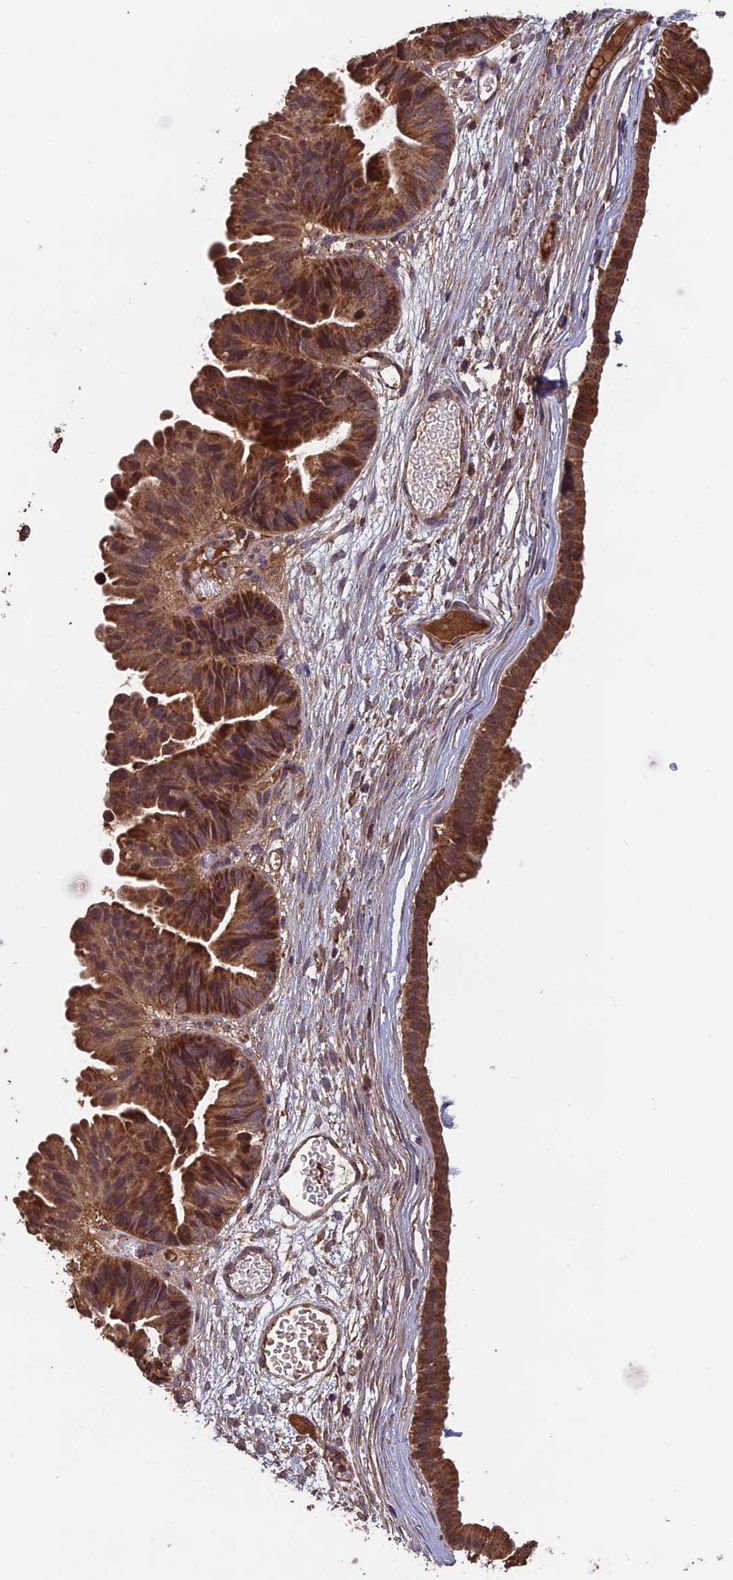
{"staining": {"intensity": "strong", "quantity": ">75%", "location": "cytoplasmic/membranous"}, "tissue": "ovarian cancer", "cell_type": "Tumor cells", "image_type": "cancer", "snomed": [{"axis": "morphology", "description": "Cystadenocarcinoma, mucinous, NOS"}, {"axis": "topography", "description": "Ovary"}], "caption": "Tumor cells reveal strong cytoplasmic/membranous staining in approximately >75% of cells in mucinous cystadenocarcinoma (ovarian). (DAB (3,3'-diaminobenzidine) IHC, brown staining for protein, blue staining for nuclei).", "gene": "CCDC15", "patient": {"sex": "female", "age": 61}}